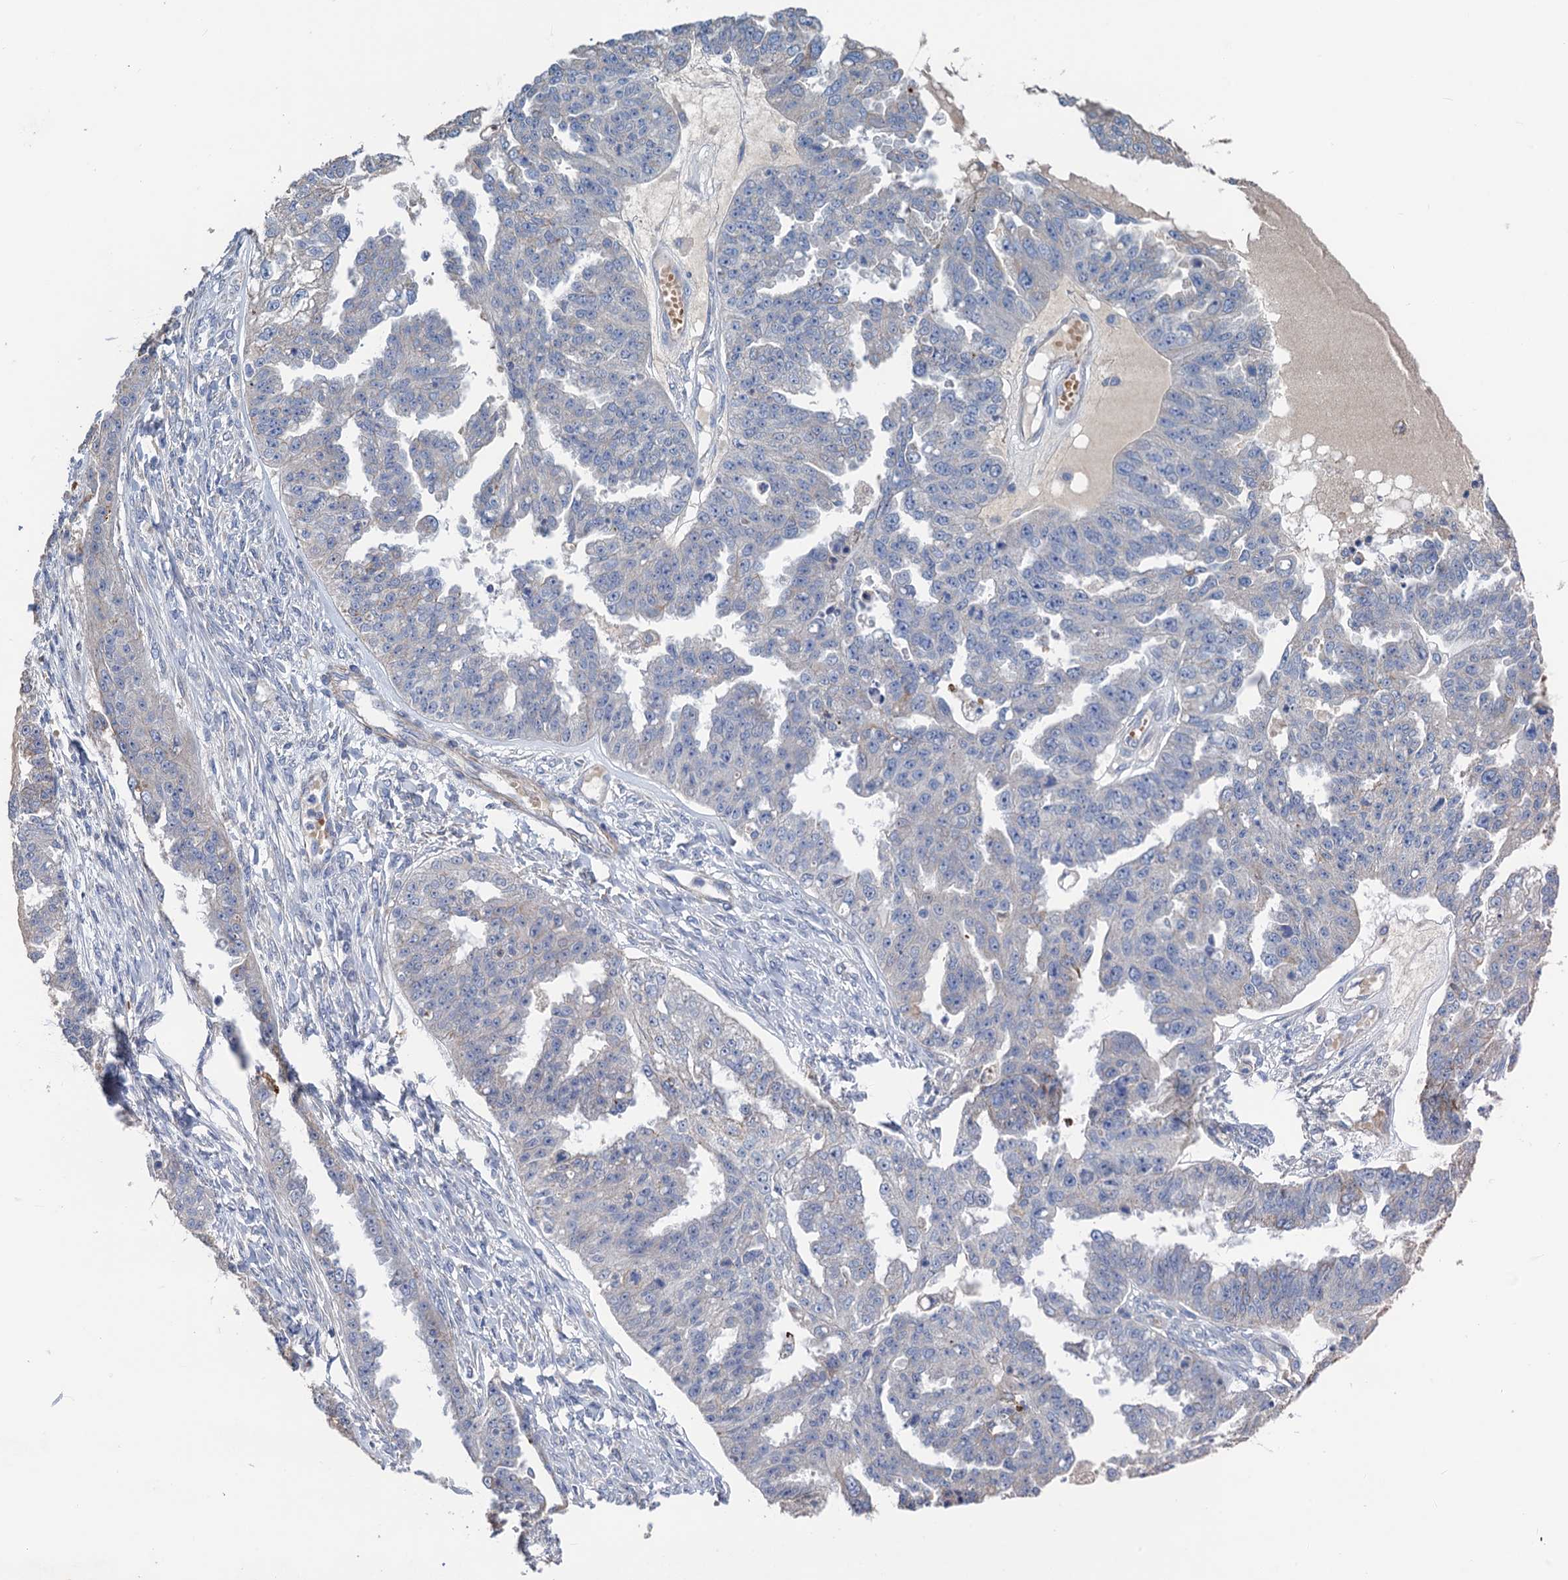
{"staining": {"intensity": "negative", "quantity": "none", "location": "none"}, "tissue": "ovarian cancer", "cell_type": "Tumor cells", "image_type": "cancer", "snomed": [{"axis": "morphology", "description": "Cystadenocarcinoma, serous, NOS"}, {"axis": "topography", "description": "Ovary"}], "caption": "Tumor cells are negative for brown protein staining in serous cystadenocarcinoma (ovarian).", "gene": "SMCO3", "patient": {"sex": "female", "age": 58}}